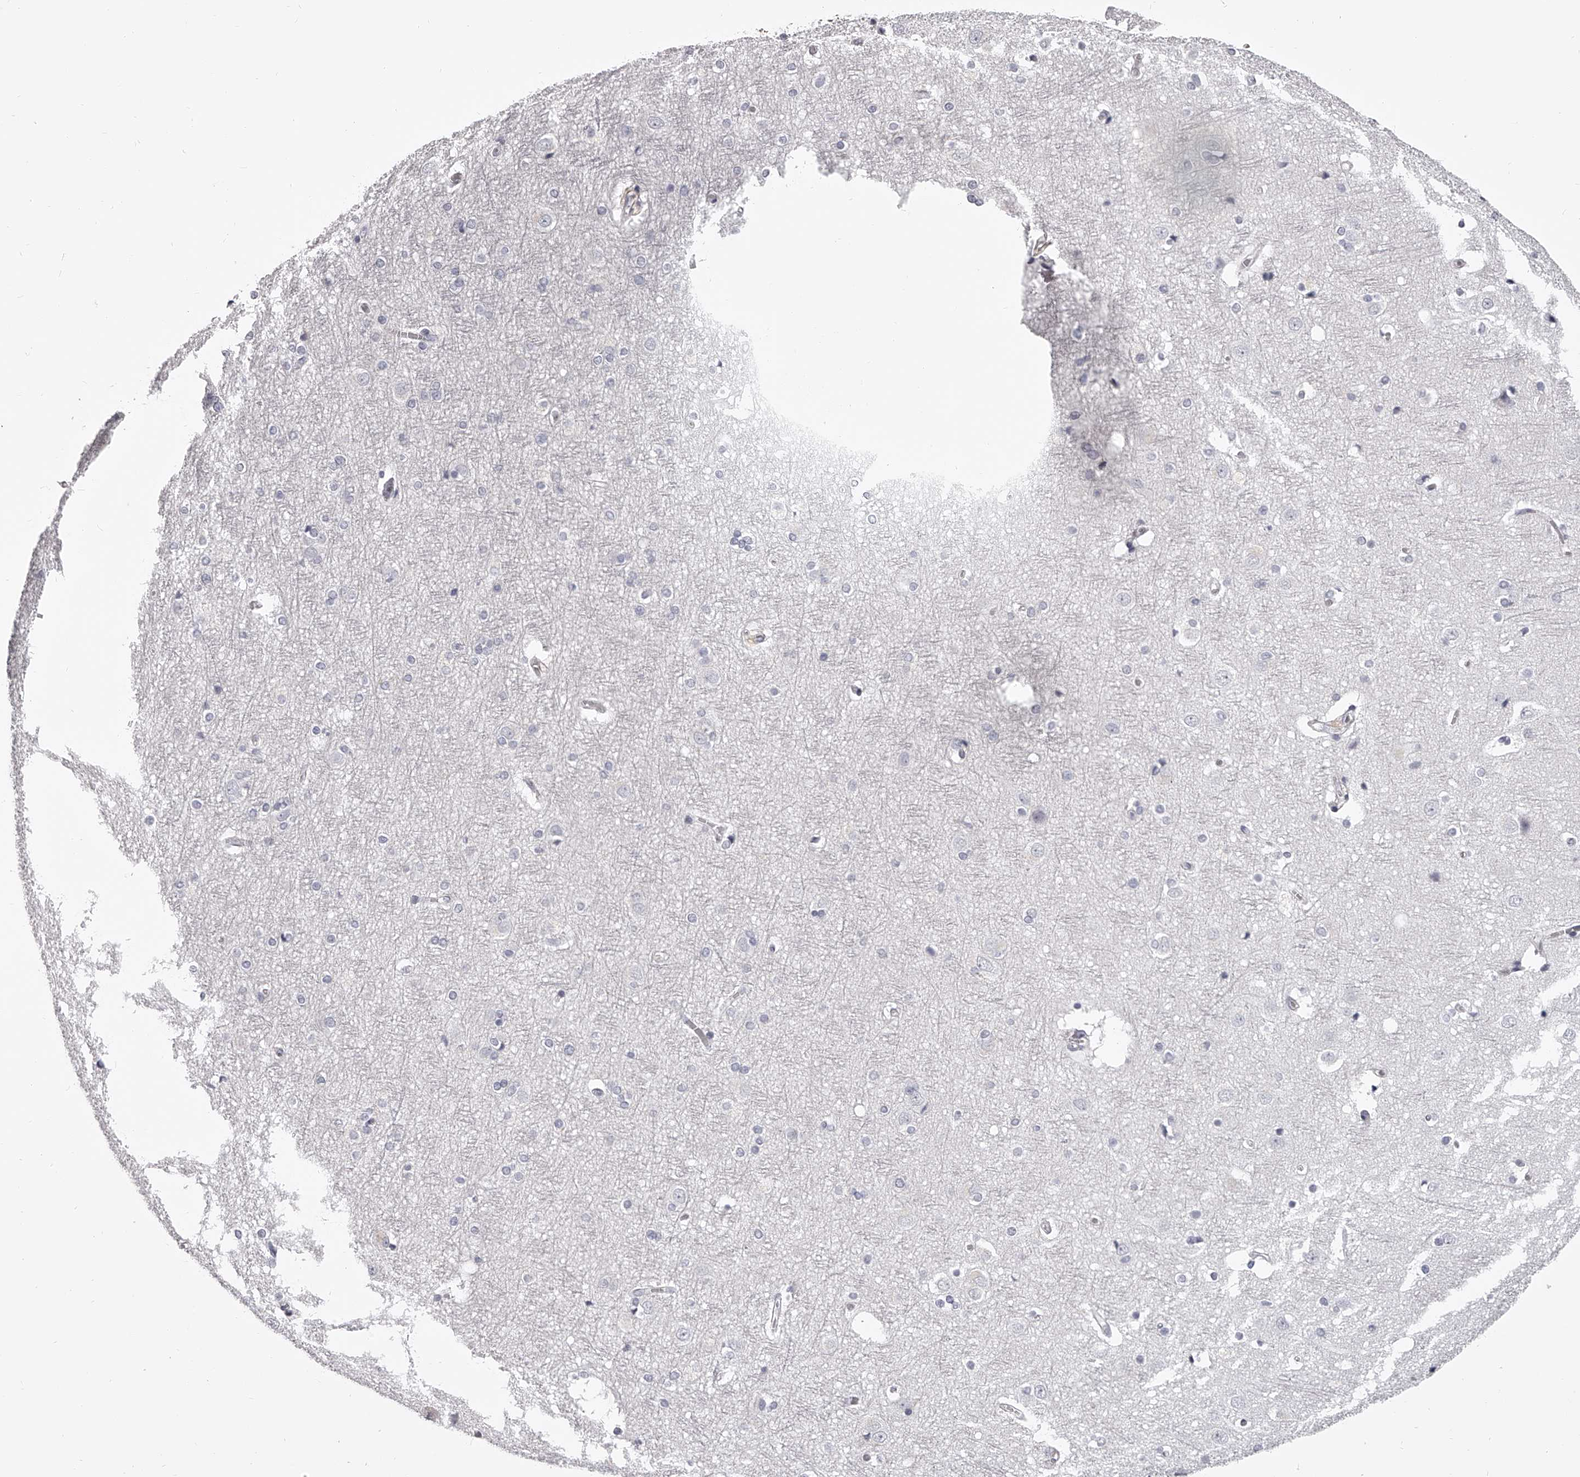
{"staining": {"intensity": "negative", "quantity": "none", "location": "none"}, "tissue": "cerebral cortex", "cell_type": "Endothelial cells", "image_type": "normal", "snomed": [{"axis": "morphology", "description": "Normal tissue, NOS"}, {"axis": "topography", "description": "Cerebral cortex"}], "caption": "Benign cerebral cortex was stained to show a protein in brown. There is no significant expression in endothelial cells. Brightfield microscopy of IHC stained with DAB (brown) and hematoxylin (blue), captured at high magnification.", "gene": "DMRT1", "patient": {"sex": "male", "age": 54}}